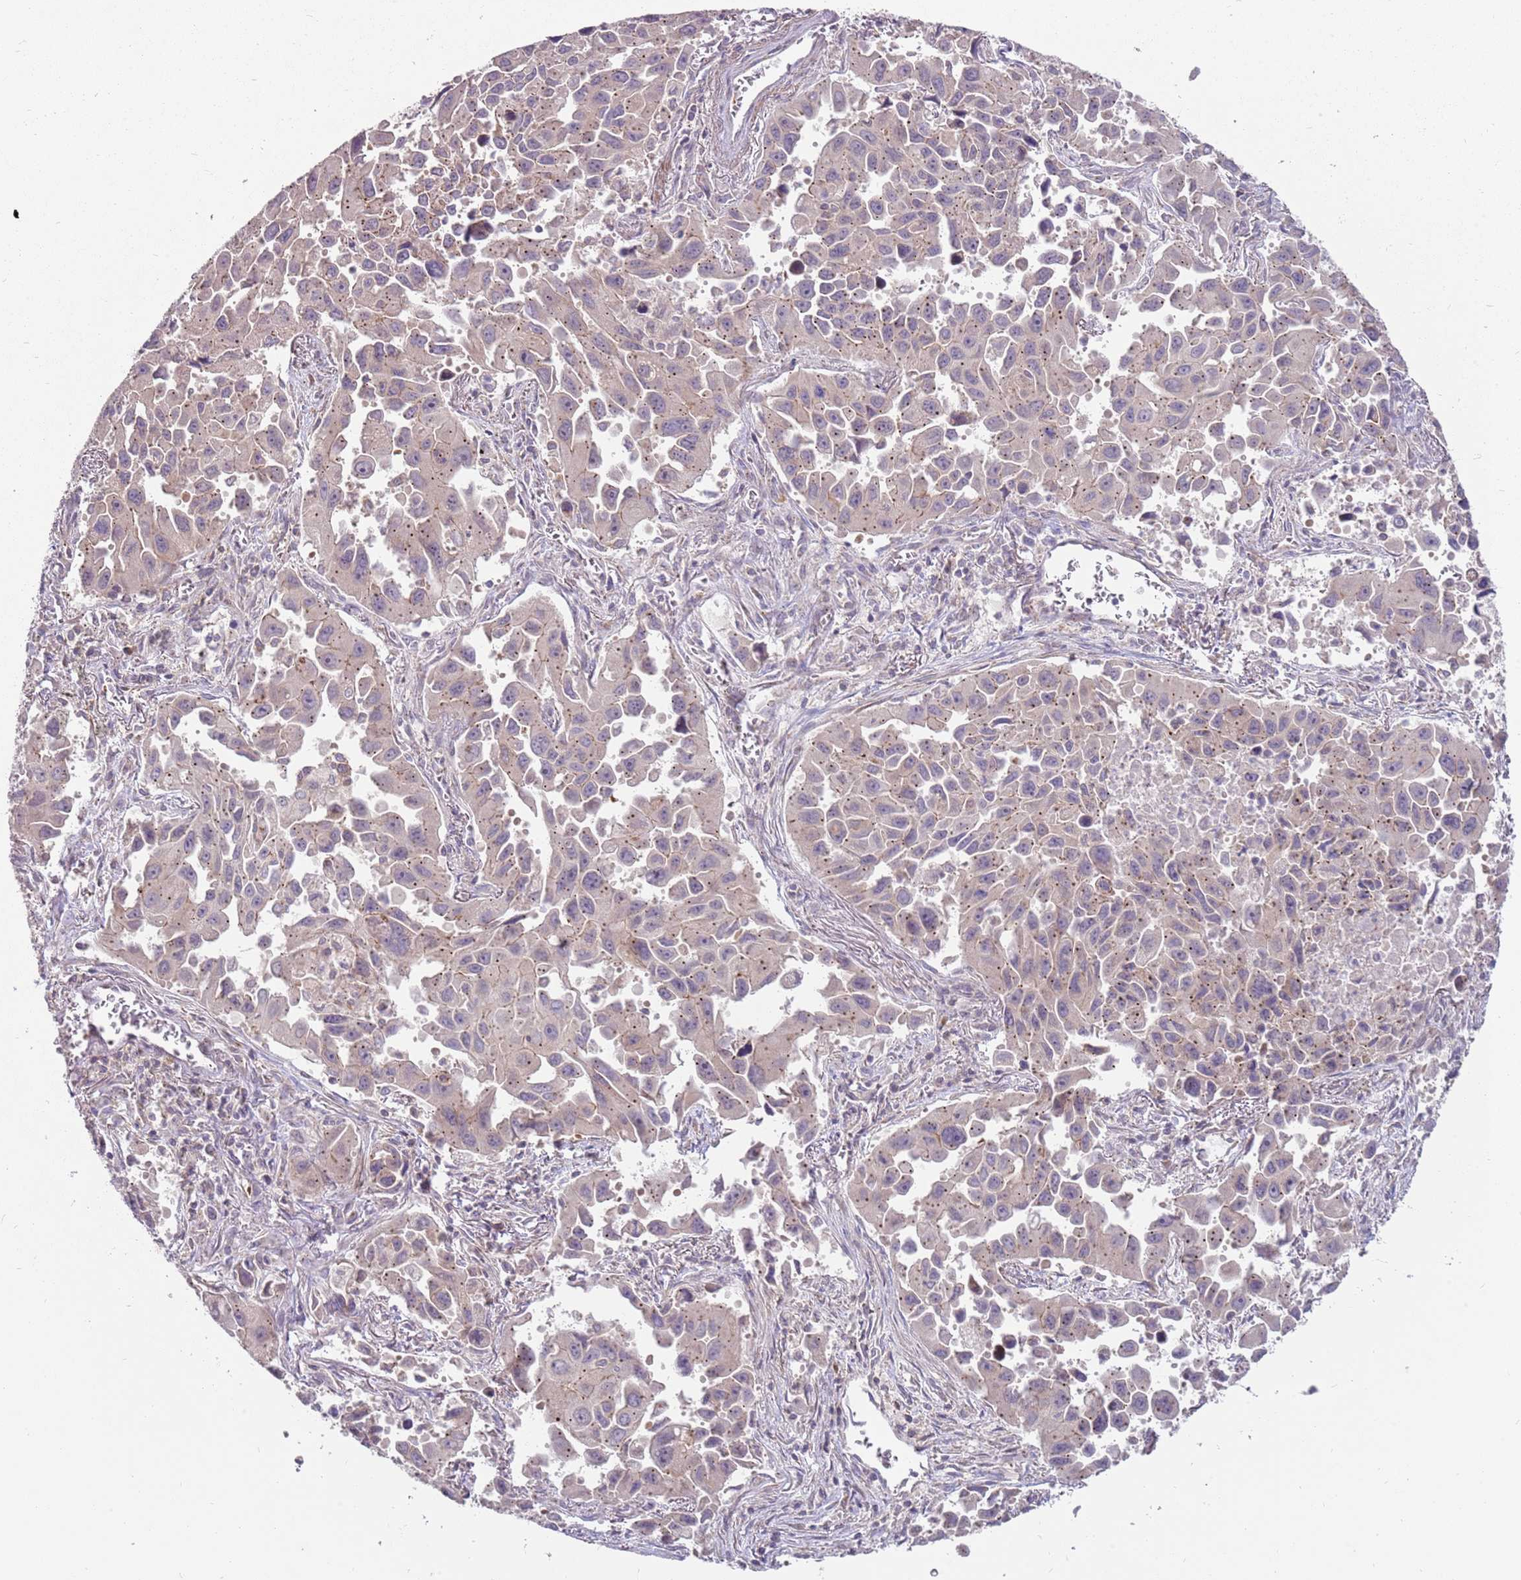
{"staining": {"intensity": "weak", "quantity": "25%-75%", "location": "cytoplasmic/membranous"}, "tissue": "lung cancer", "cell_type": "Tumor cells", "image_type": "cancer", "snomed": [{"axis": "morphology", "description": "Adenocarcinoma, NOS"}, {"axis": "topography", "description": "Lung"}], "caption": "High-power microscopy captured an immunohistochemistry (IHC) micrograph of lung cancer (adenocarcinoma), revealing weak cytoplasmic/membranous positivity in approximately 25%-75% of tumor cells.", "gene": "SPATA31D1", "patient": {"sex": "male", "age": 66}}